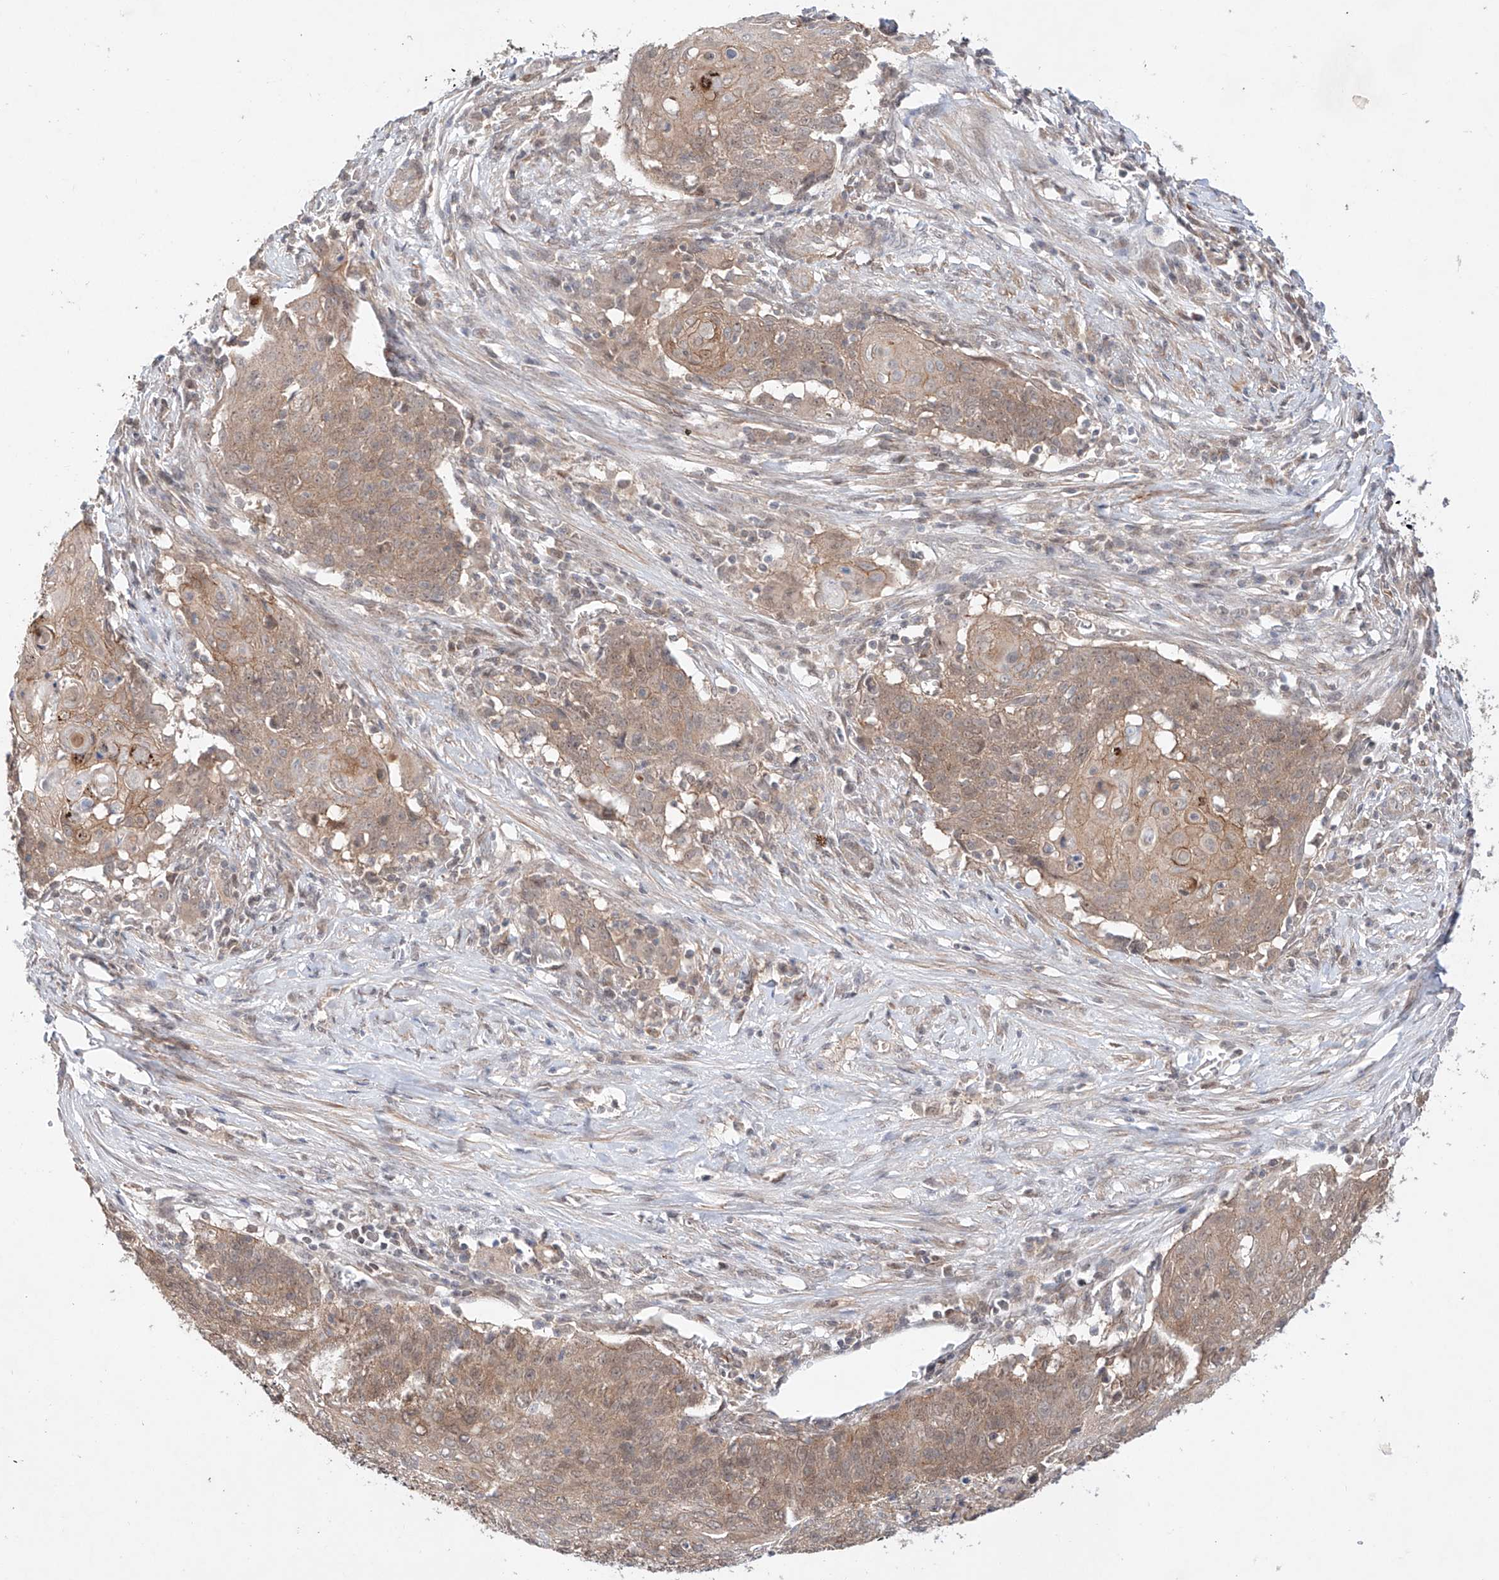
{"staining": {"intensity": "weak", "quantity": ">75%", "location": "cytoplasmic/membranous"}, "tissue": "cervical cancer", "cell_type": "Tumor cells", "image_type": "cancer", "snomed": [{"axis": "morphology", "description": "Squamous cell carcinoma, NOS"}, {"axis": "topography", "description": "Cervix"}], "caption": "Protein expression analysis of cervical cancer (squamous cell carcinoma) shows weak cytoplasmic/membranous expression in about >75% of tumor cells.", "gene": "TSR2", "patient": {"sex": "female", "age": 39}}